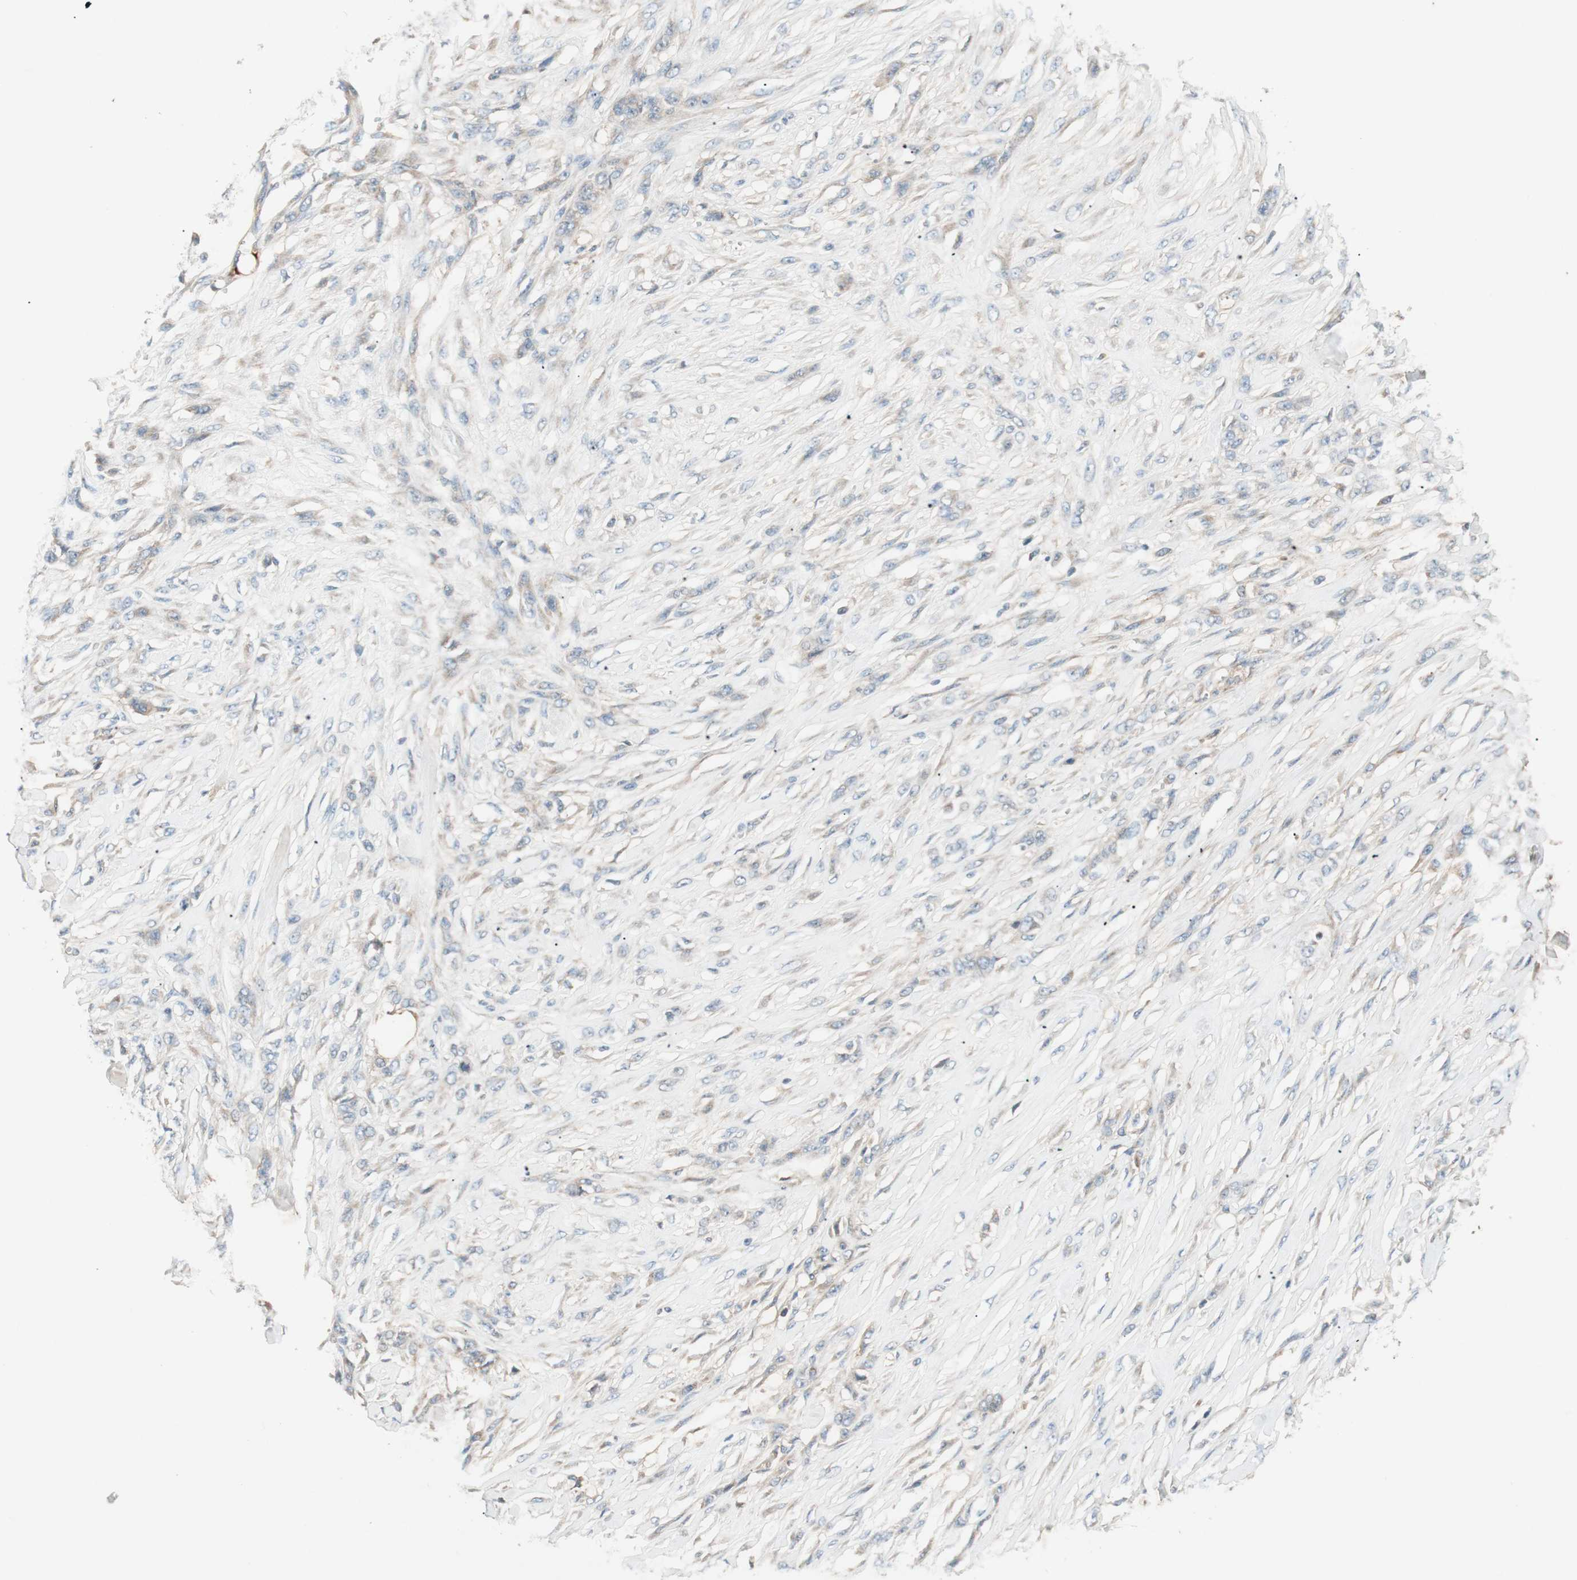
{"staining": {"intensity": "weak", "quantity": "<25%", "location": "cytoplasmic/membranous"}, "tissue": "skin cancer", "cell_type": "Tumor cells", "image_type": "cancer", "snomed": [{"axis": "morphology", "description": "Squamous cell carcinoma, NOS"}, {"axis": "topography", "description": "Skin"}], "caption": "Immunohistochemical staining of human squamous cell carcinoma (skin) exhibits no significant staining in tumor cells.", "gene": "HPN", "patient": {"sex": "female", "age": 59}}